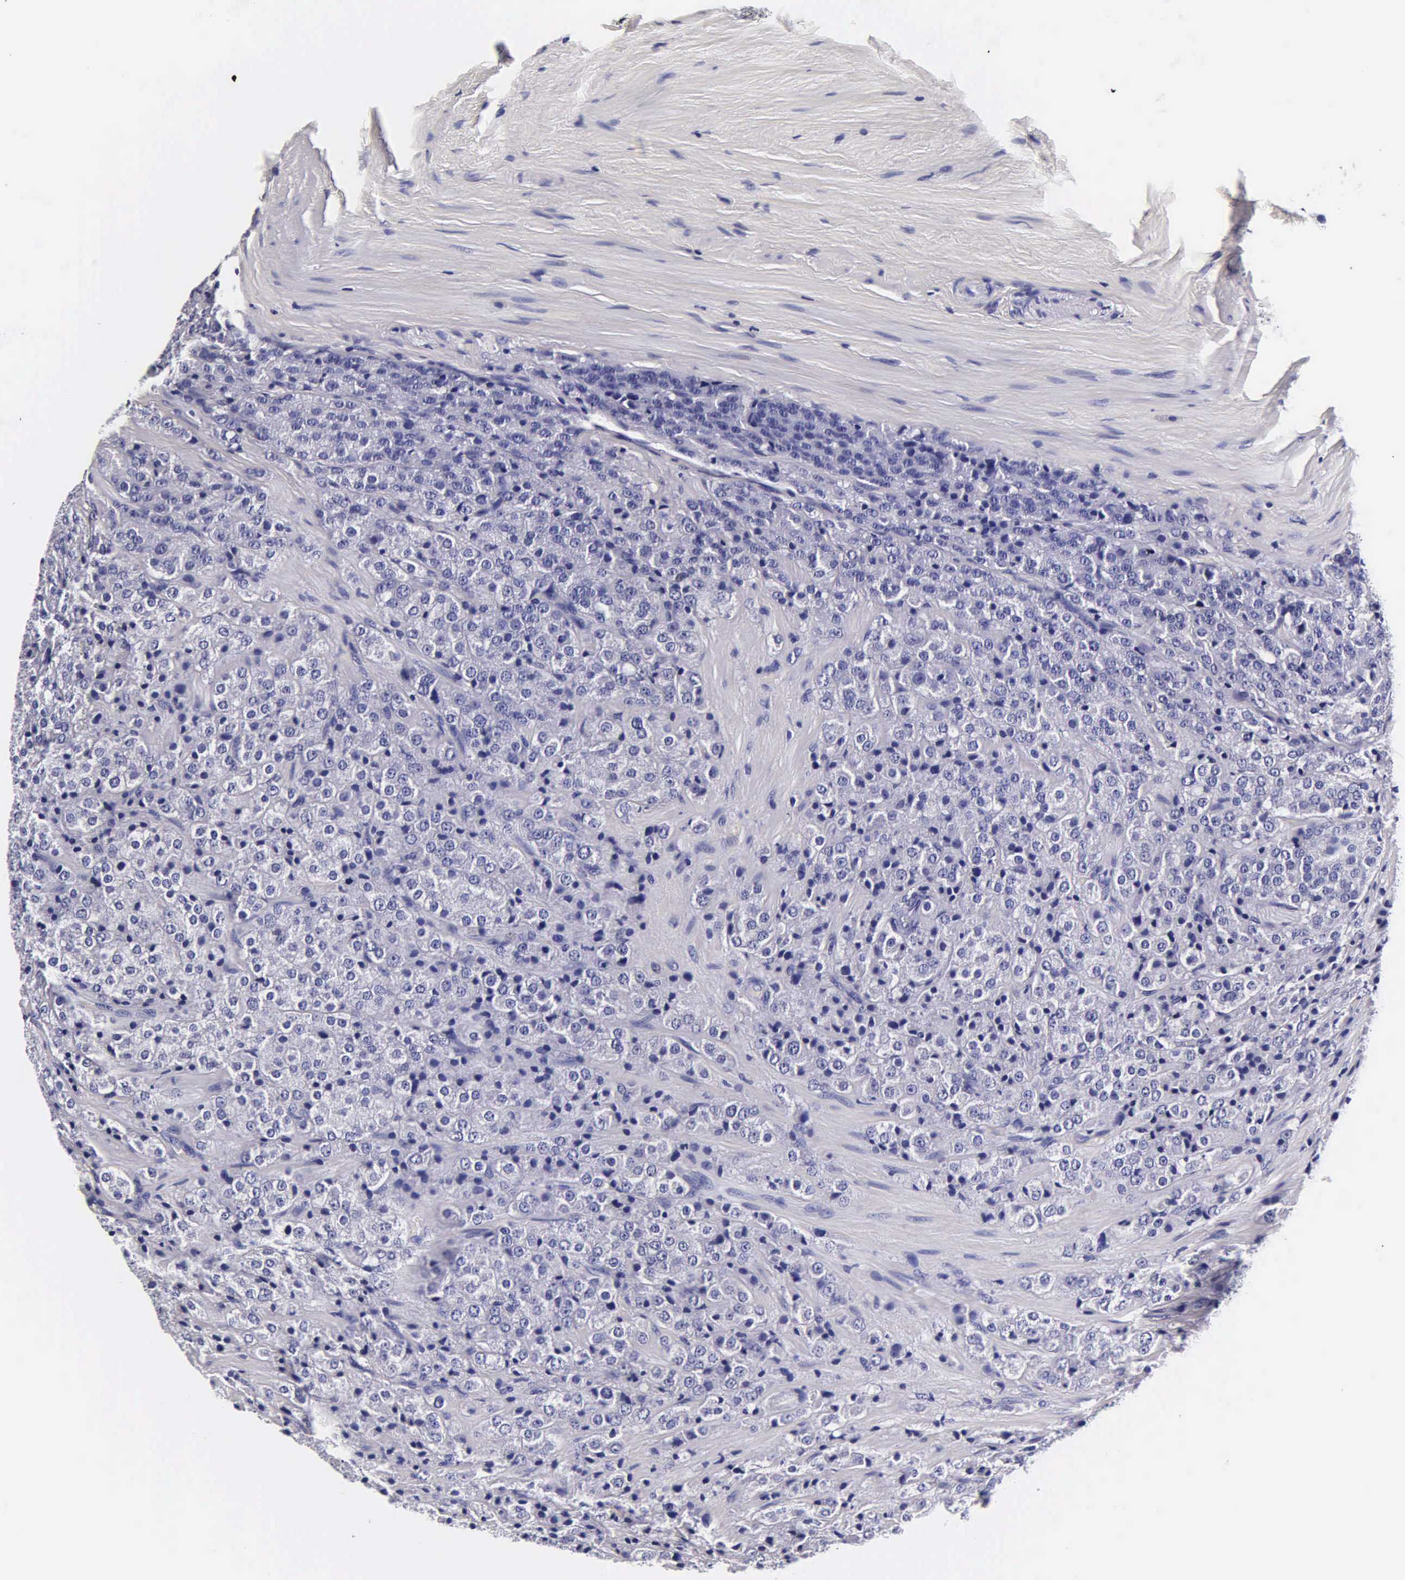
{"staining": {"intensity": "negative", "quantity": "none", "location": "none"}, "tissue": "prostate cancer", "cell_type": "Tumor cells", "image_type": "cancer", "snomed": [{"axis": "morphology", "description": "Adenocarcinoma, Medium grade"}, {"axis": "topography", "description": "Prostate"}], "caption": "There is no significant expression in tumor cells of adenocarcinoma (medium-grade) (prostate).", "gene": "IAPP", "patient": {"sex": "male", "age": 70}}